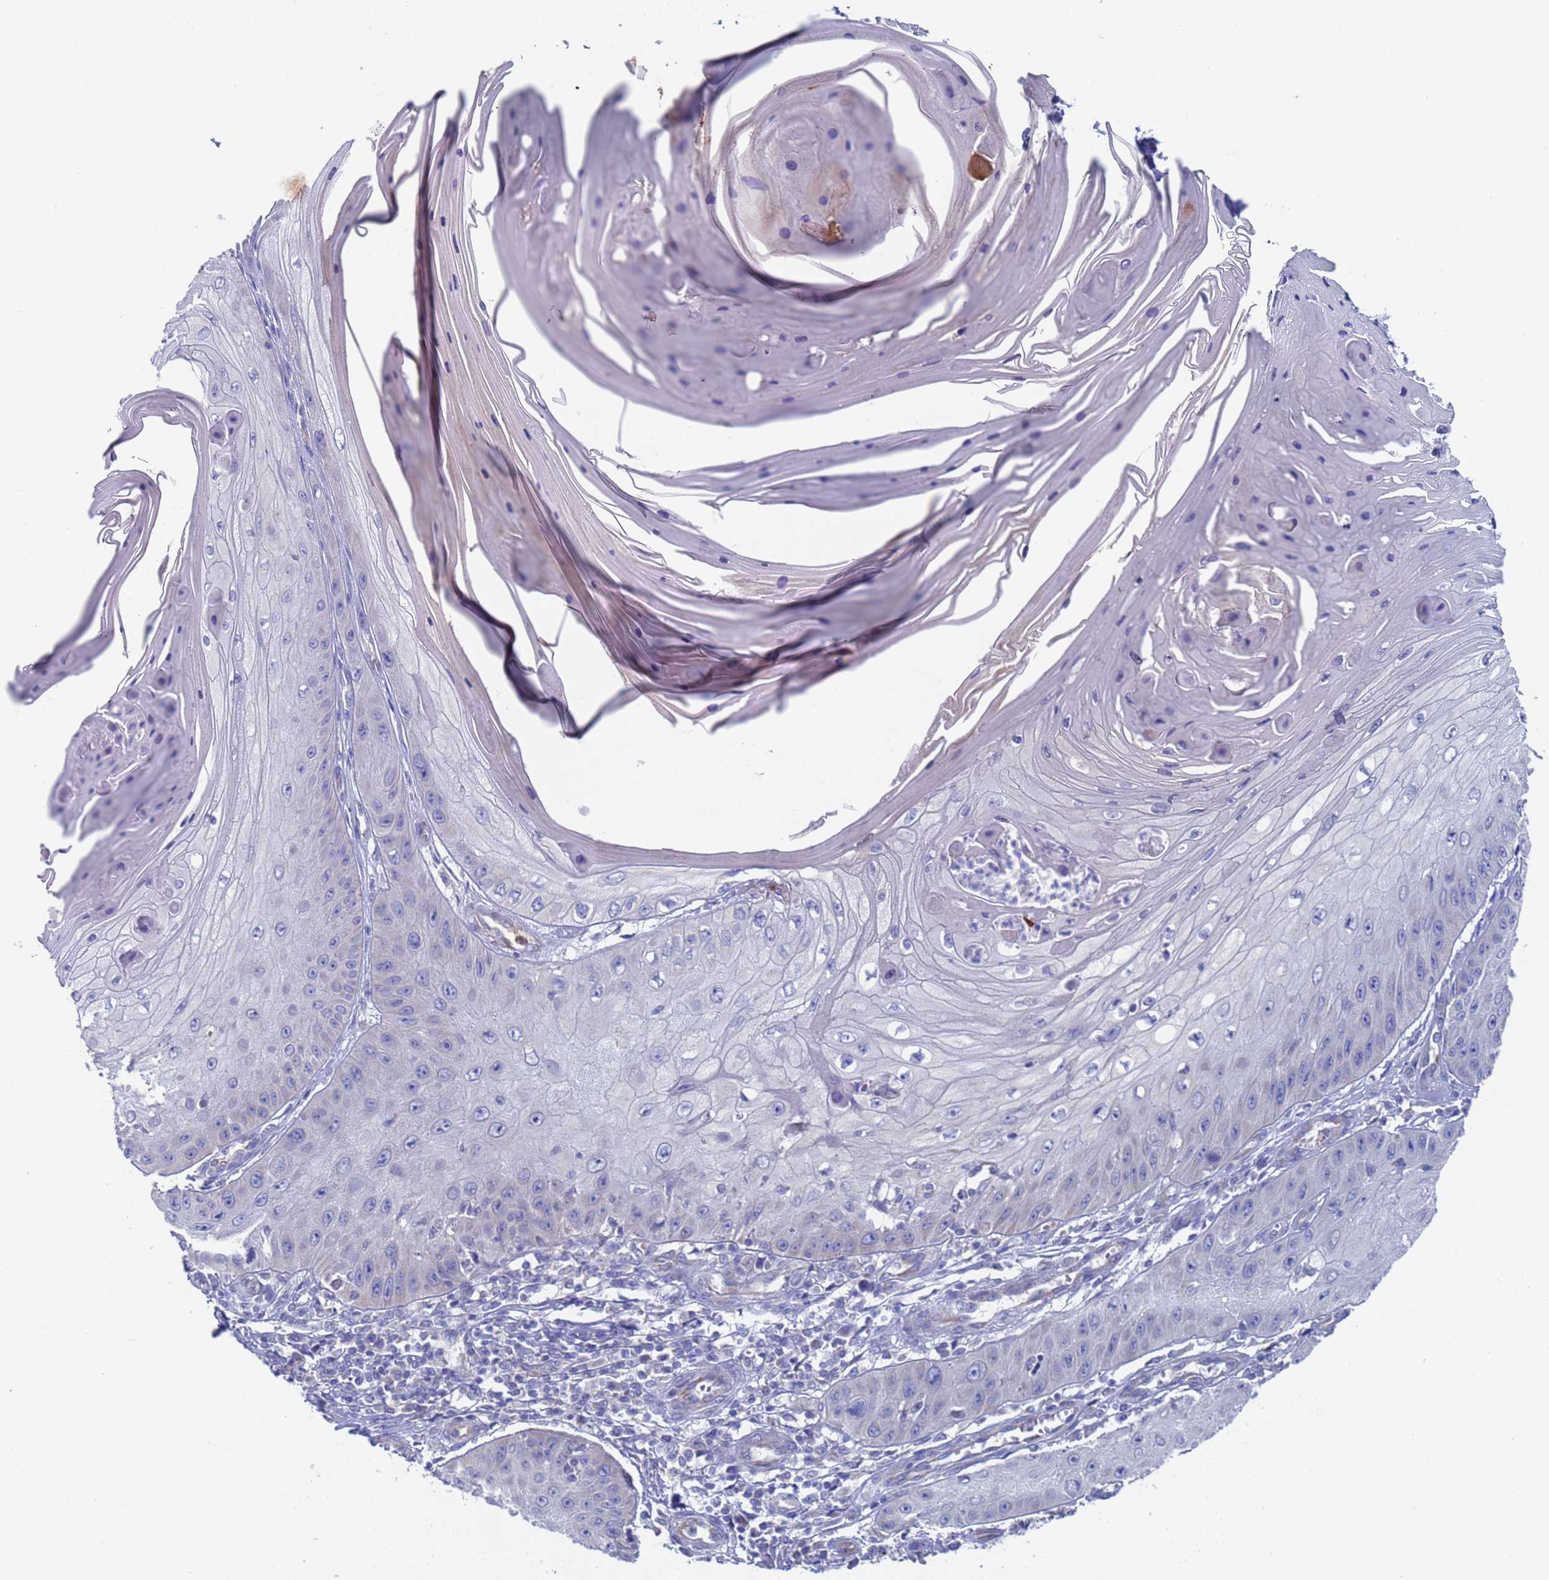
{"staining": {"intensity": "negative", "quantity": "none", "location": "none"}, "tissue": "skin cancer", "cell_type": "Tumor cells", "image_type": "cancer", "snomed": [{"axis": "morphology", "description": "Squamous cell carcinoma, NOS"}, {"axis": "topography", "description": "Skin"}], "caption": "Photomicrograph shows no significant protein expression in tumor cells of skin cancer (squamous cell carcinoma).", "gene": "PET117", "patient": {"sex": "male", "age": 70}}